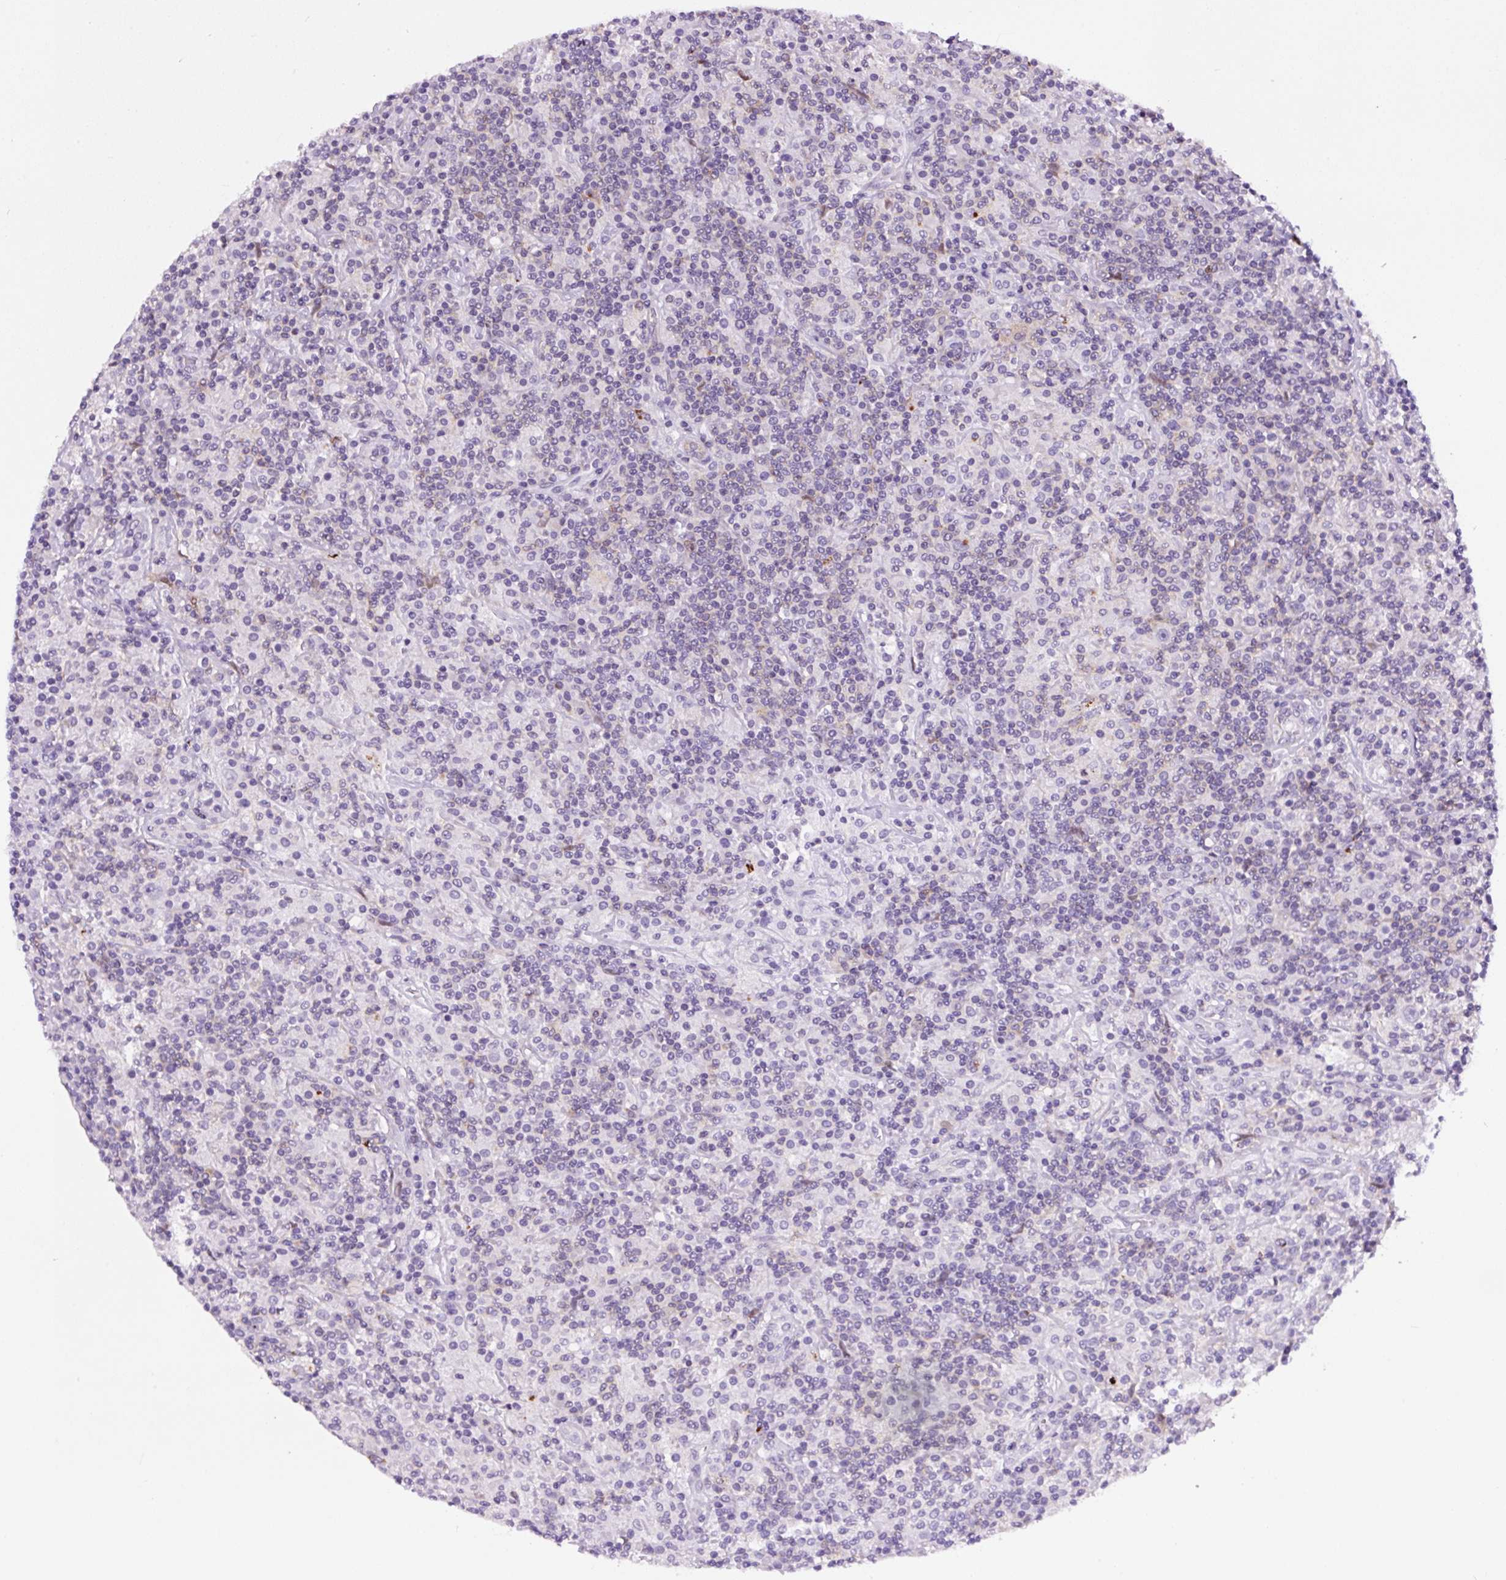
{"staining": {"intensity": "negative", "quantity": "none", "location": "none"}, "tissue": "lymphoma", "cell_type": "Tumor cells", "image_type": "cancer", "snomed": [{"axis": "morphology", "description": "Hodgkin's disease, NOS"}, {"axis": "topography", "description": "Lymph node"}], "caption": "The IHC image has no significant staining in tumor cells of lymphoma tissue.", "gene": "TAFA3", "patient": {"sex": "male", "age": 70}}